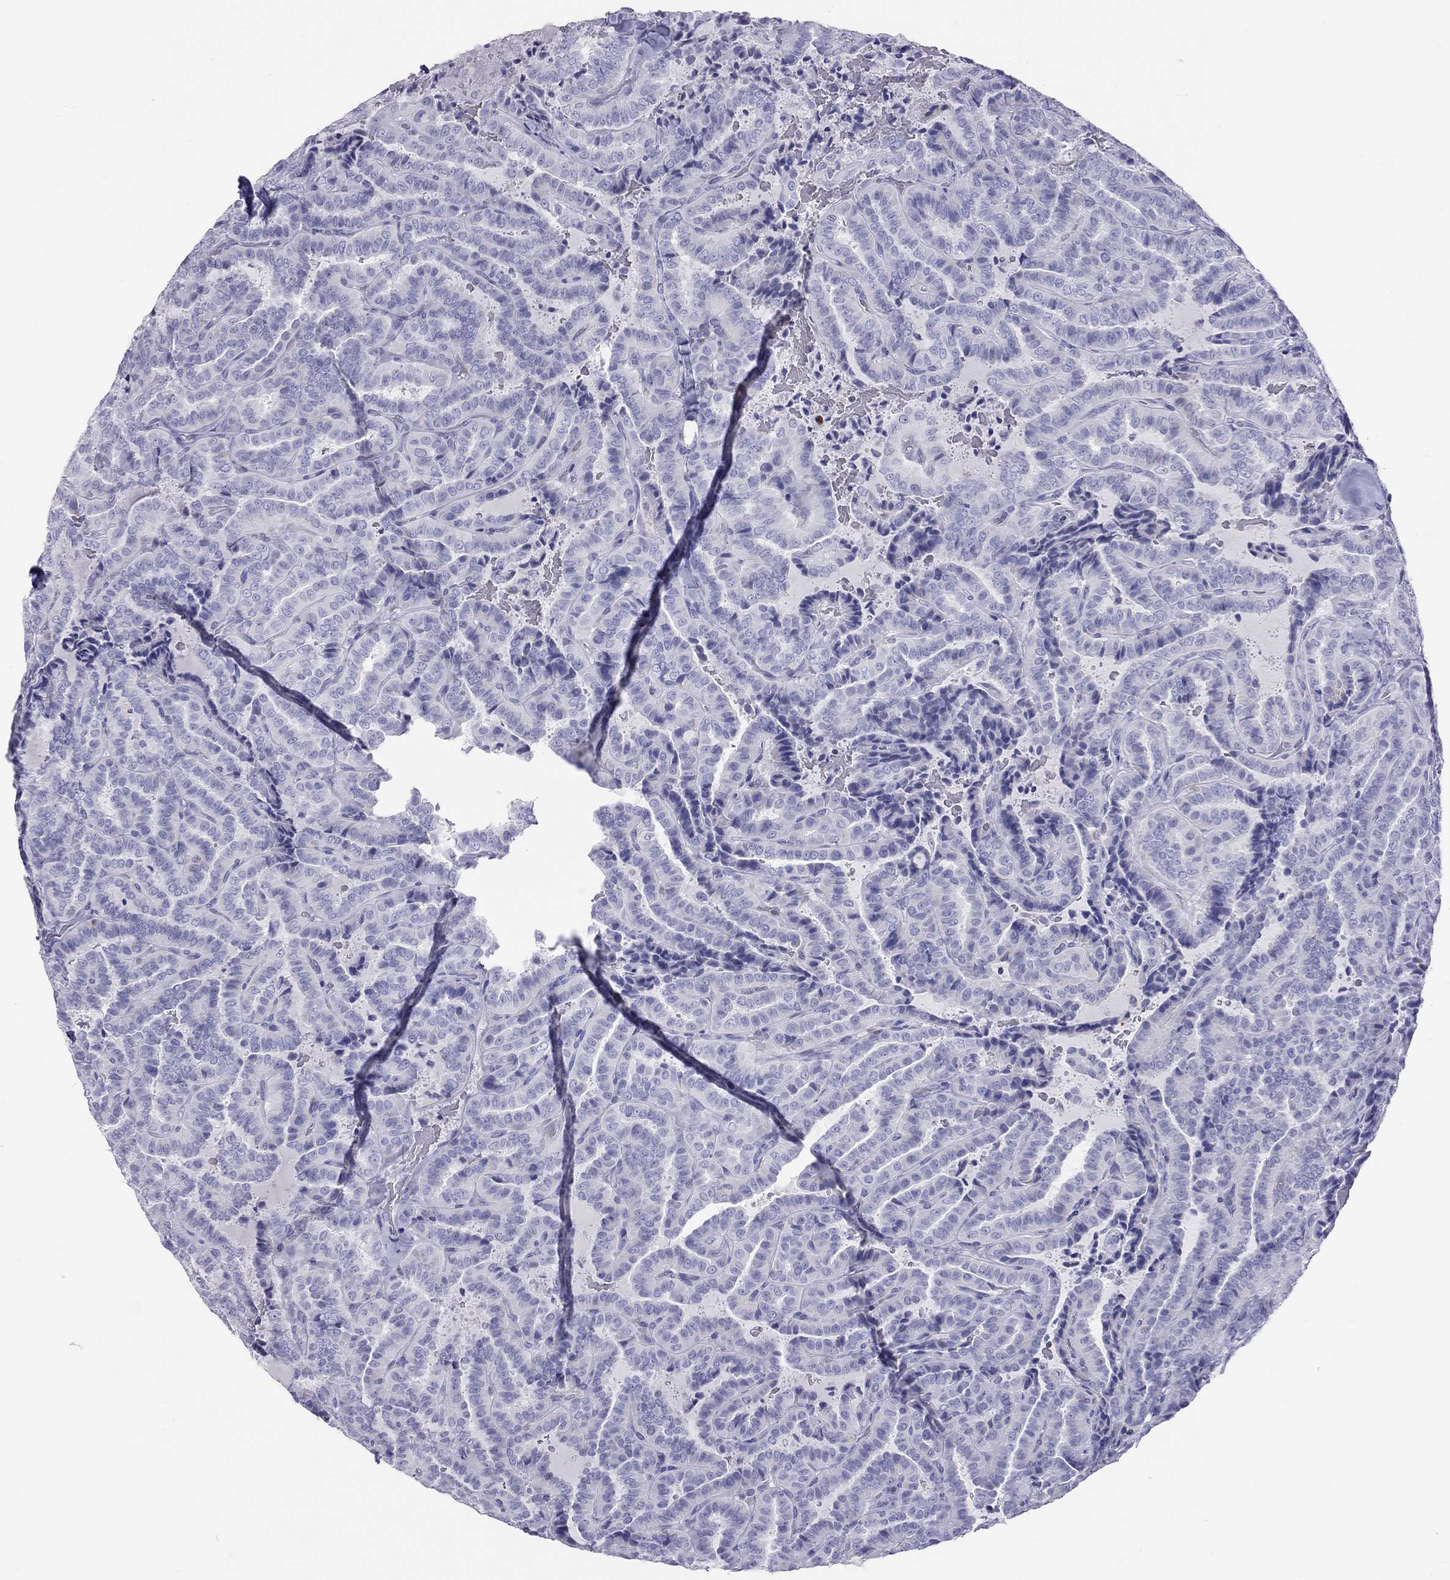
{"staining": {"intensity": "negative", "quantity": "none", "location": "none"}, "tissue": "thyroid cancer", "cell_type": "Tumor cells", "image_type": "cancer", "snomed": [{"axis": "morphology", "description": "Papillary adenocarcinoma, NOS"}, {"axis": "topography", "description": "Thyroid gland"}], "caption": "Micrograph shows no significant protein expression in tumor cells of papillary adenocarcinoma (thyroid).", "gene": "STAG3", "patient": {"sex": "female", "age": 39}}